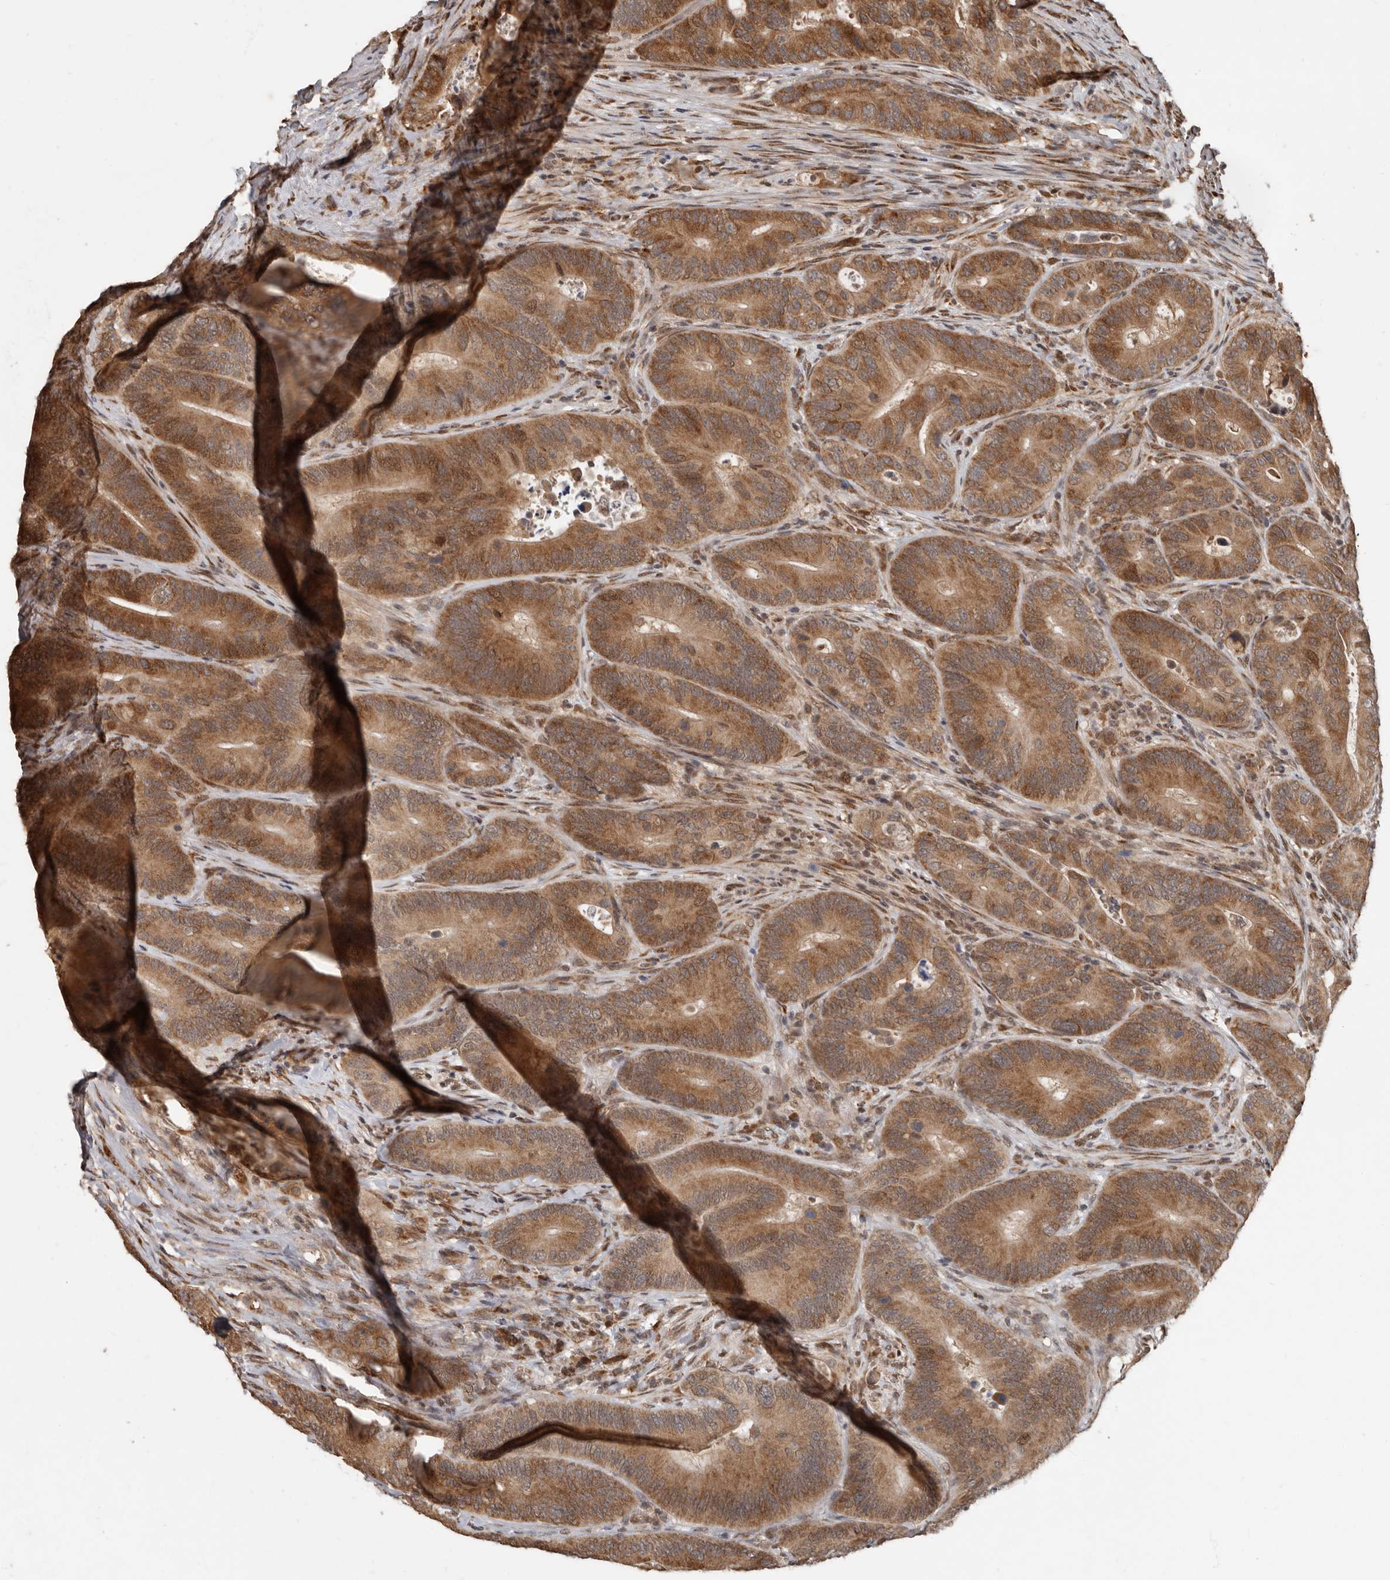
{"staining": {"intensity": "moderate", "quantity": ">75%", "location": "cytoplasmic/membranous,nuclear"}, "tissue": "colorectal cancer", "cell_type": "Tumor cells", "image_type": "cancer", "snomed": [{"axis": "morphology", "description": "Adenocarcinoma, NOS"}, {"axis": "topography", "description": "Colon"}], "caption": "A brown stain highlights moderate cytoplasmic/membranous and nuclear expression of a protein in human adenocarcinoma (colorectal) tumor cells.", "gene": "LRGUK", "patient": {"sex": "male", "age": 83}}